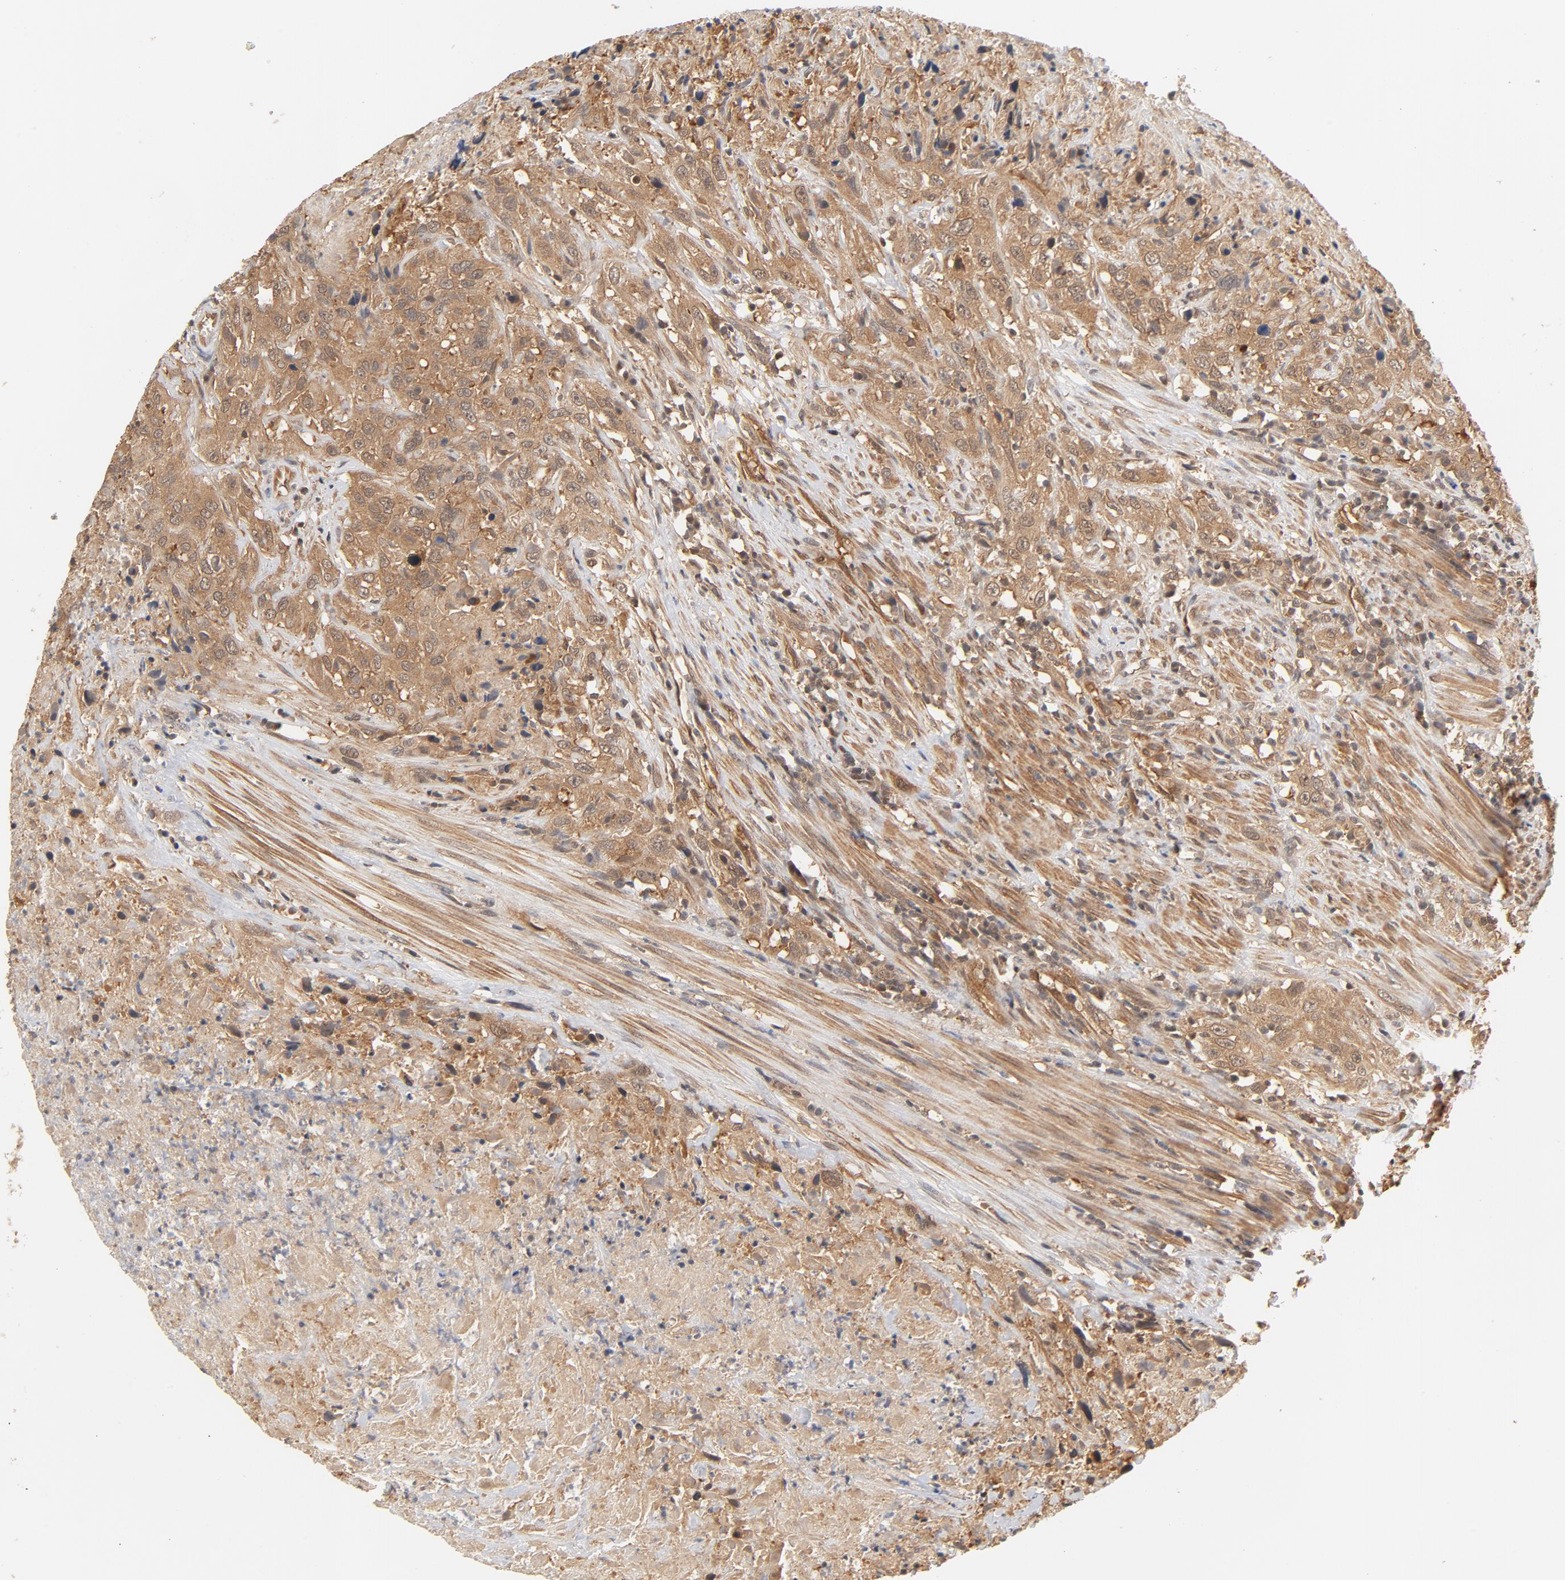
{"staining": {"intensity": "moderate", "quantity": ">75%", "location": "cytoplasmic/membranous"}, "tissue": "urothelial cancer", "cell_type": "Tumor cells", "image_type": "cancer", "snomed": [{"axis": "morphology", "description": "Urothelial carcinoma, High grade"}, {"axis": "topography", "description": "Urinary bladder"}], "caption": "Urothelial cancer was stained to show a protein in brown. There is medium levels of moderate cytoplasmic/membranous expression in approximately >75% of tumor cells.", "gene": "CDC37", "patient": {"sex": "male", "age": 61}}